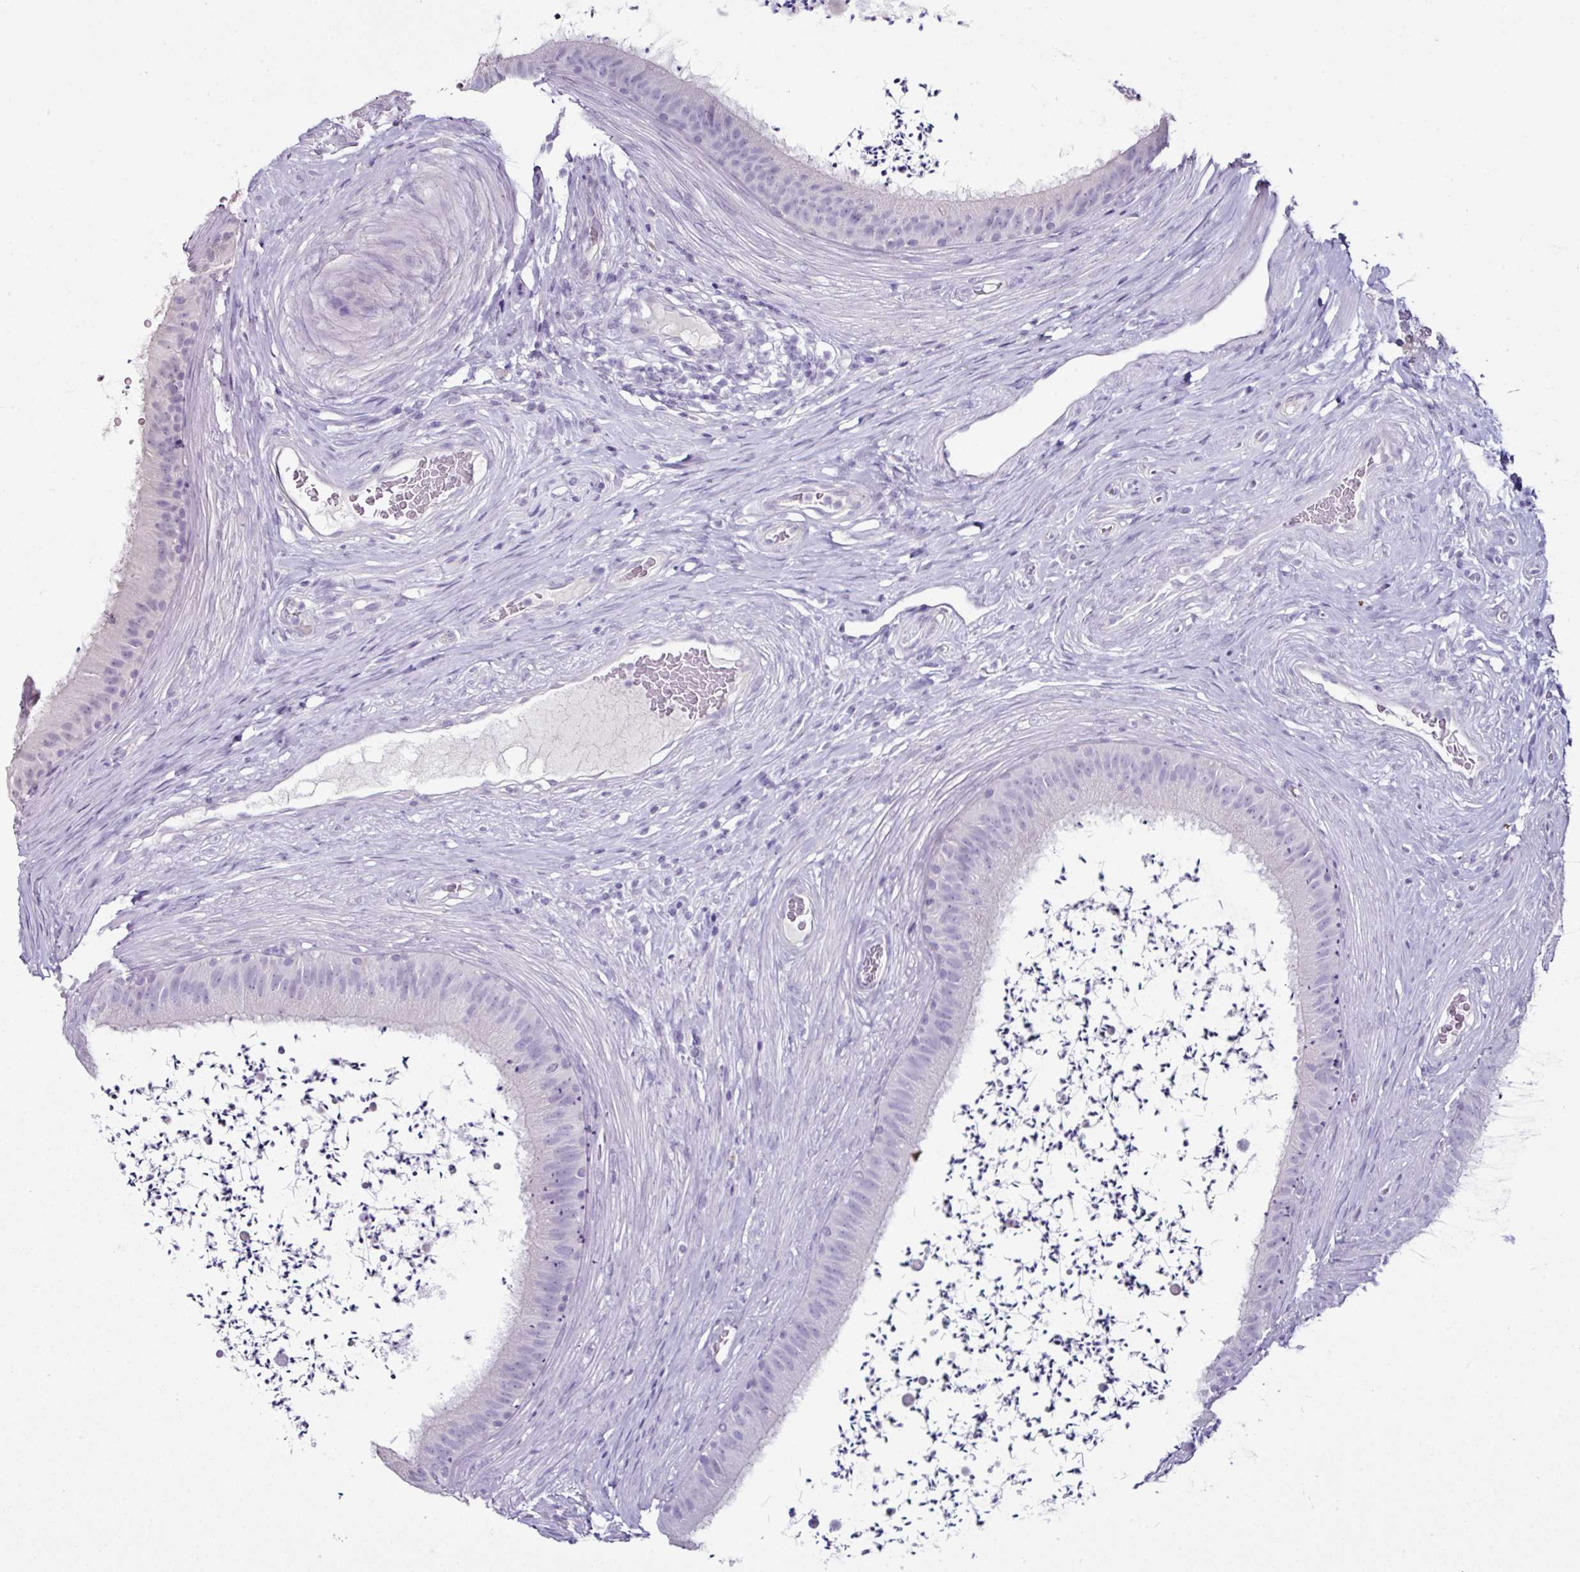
{"staining": {"intensity": "negative", "quantity": "none", "location": "none"}, "tissue": "epididymis", "cell_type": "Glandular cells", "image_type": "normal", "snomed": [{"axis": "morphology", "description": "Normal tissue, NOS"}, {"axis": "topography", "description": "Testis"}, {"axis": "topography", "description": "Epididymis"}], "caption": "Protein analysis of benign epididymis shows no significant staining in glandular cells.", "gene": "GLP2R", "patient": {"sex": "male", "age": 41}}